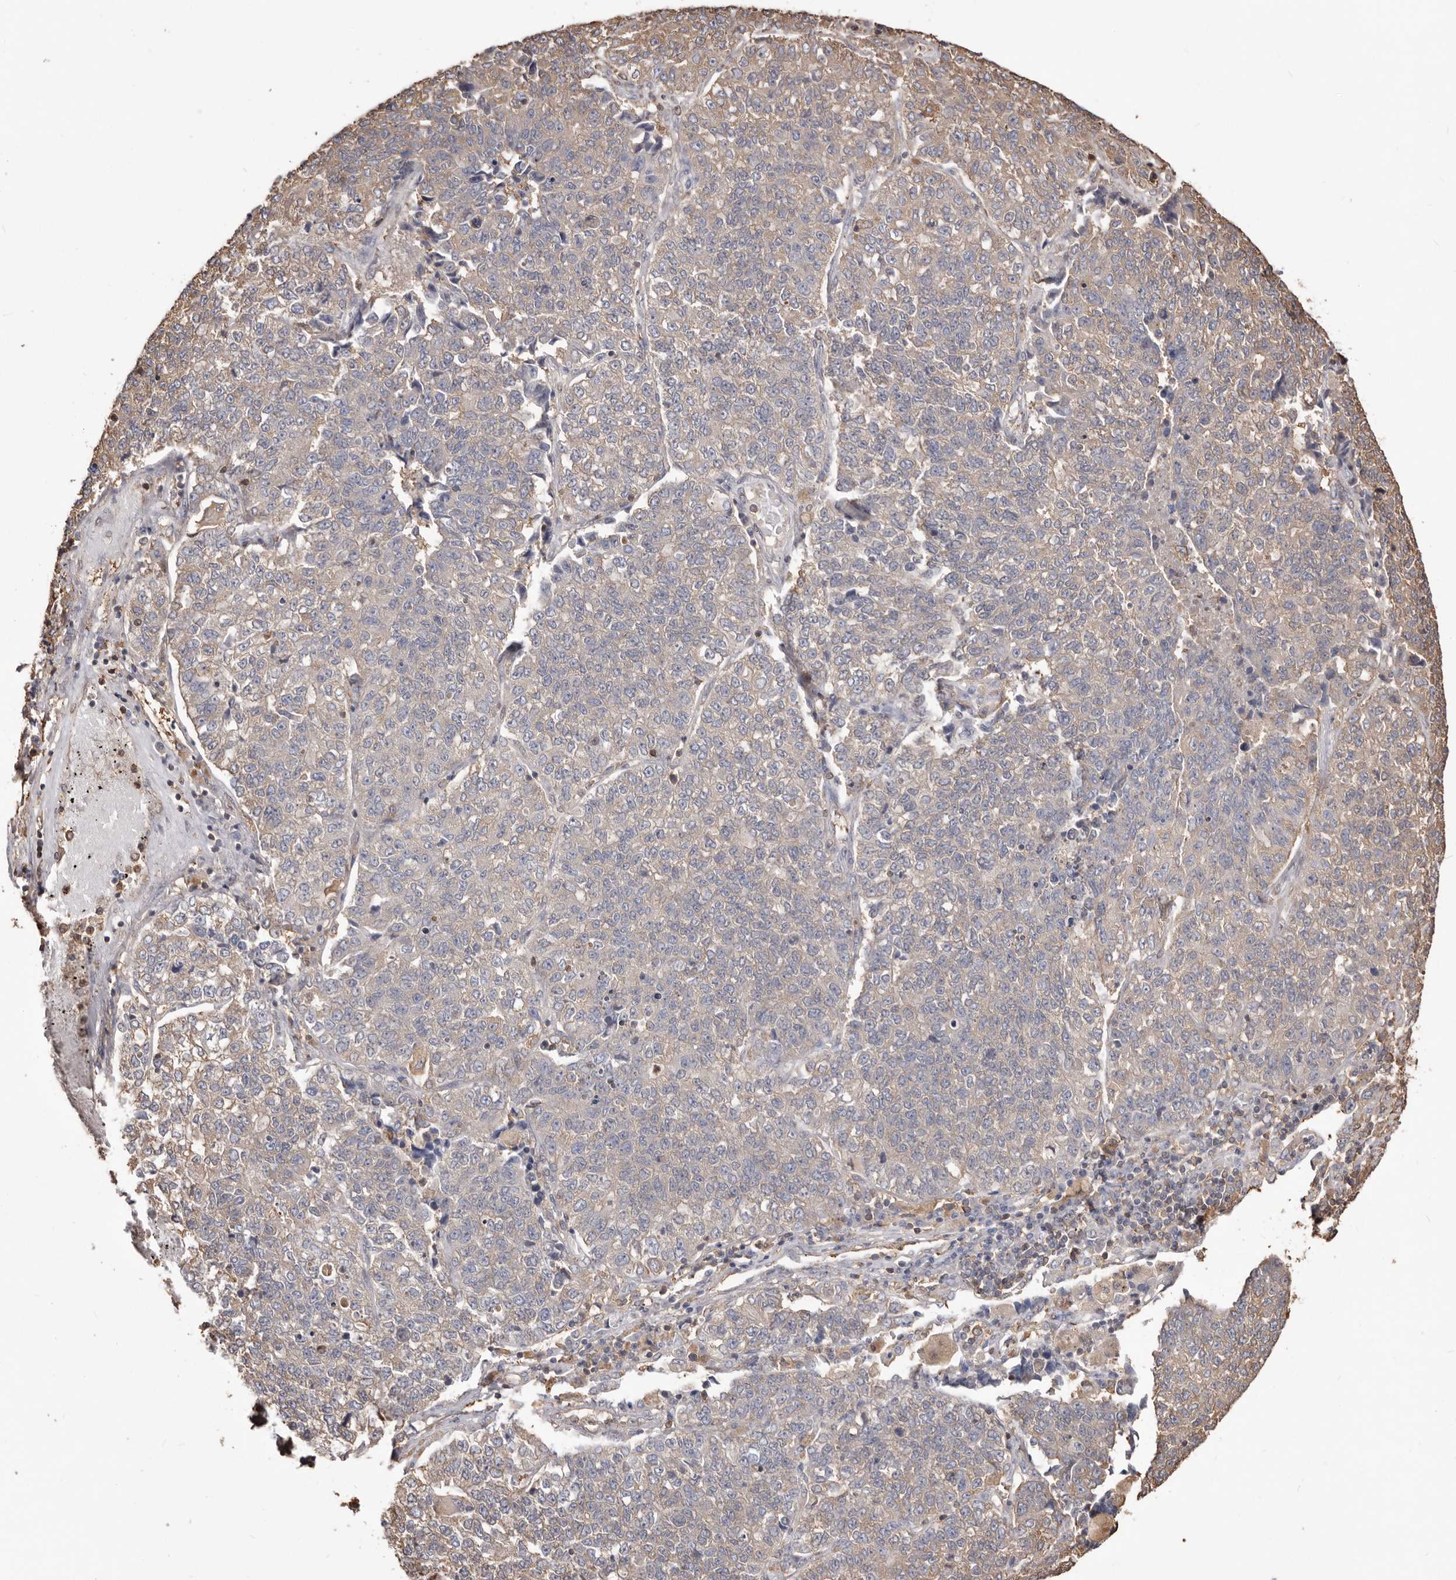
{"staining": {"intensity": "weak", "quantity": "<25%", "location": "cytoplasmic/membranous"}, "tissue": "lung cancer", "cell_type": "Tumor cells", "image_type": "cancer", "snomed": [{"axis": "morphology", "description": "Adenocarcinoma, NOS"}, {"axis": "topography", "description": "Lung"}], "caption": "Immunohistochemical staining of lung adenocarcinoma demonstrates no significant expression in tumor cells.", "gene": "PKM", "patient": {"sex": "male", "age": 49}}